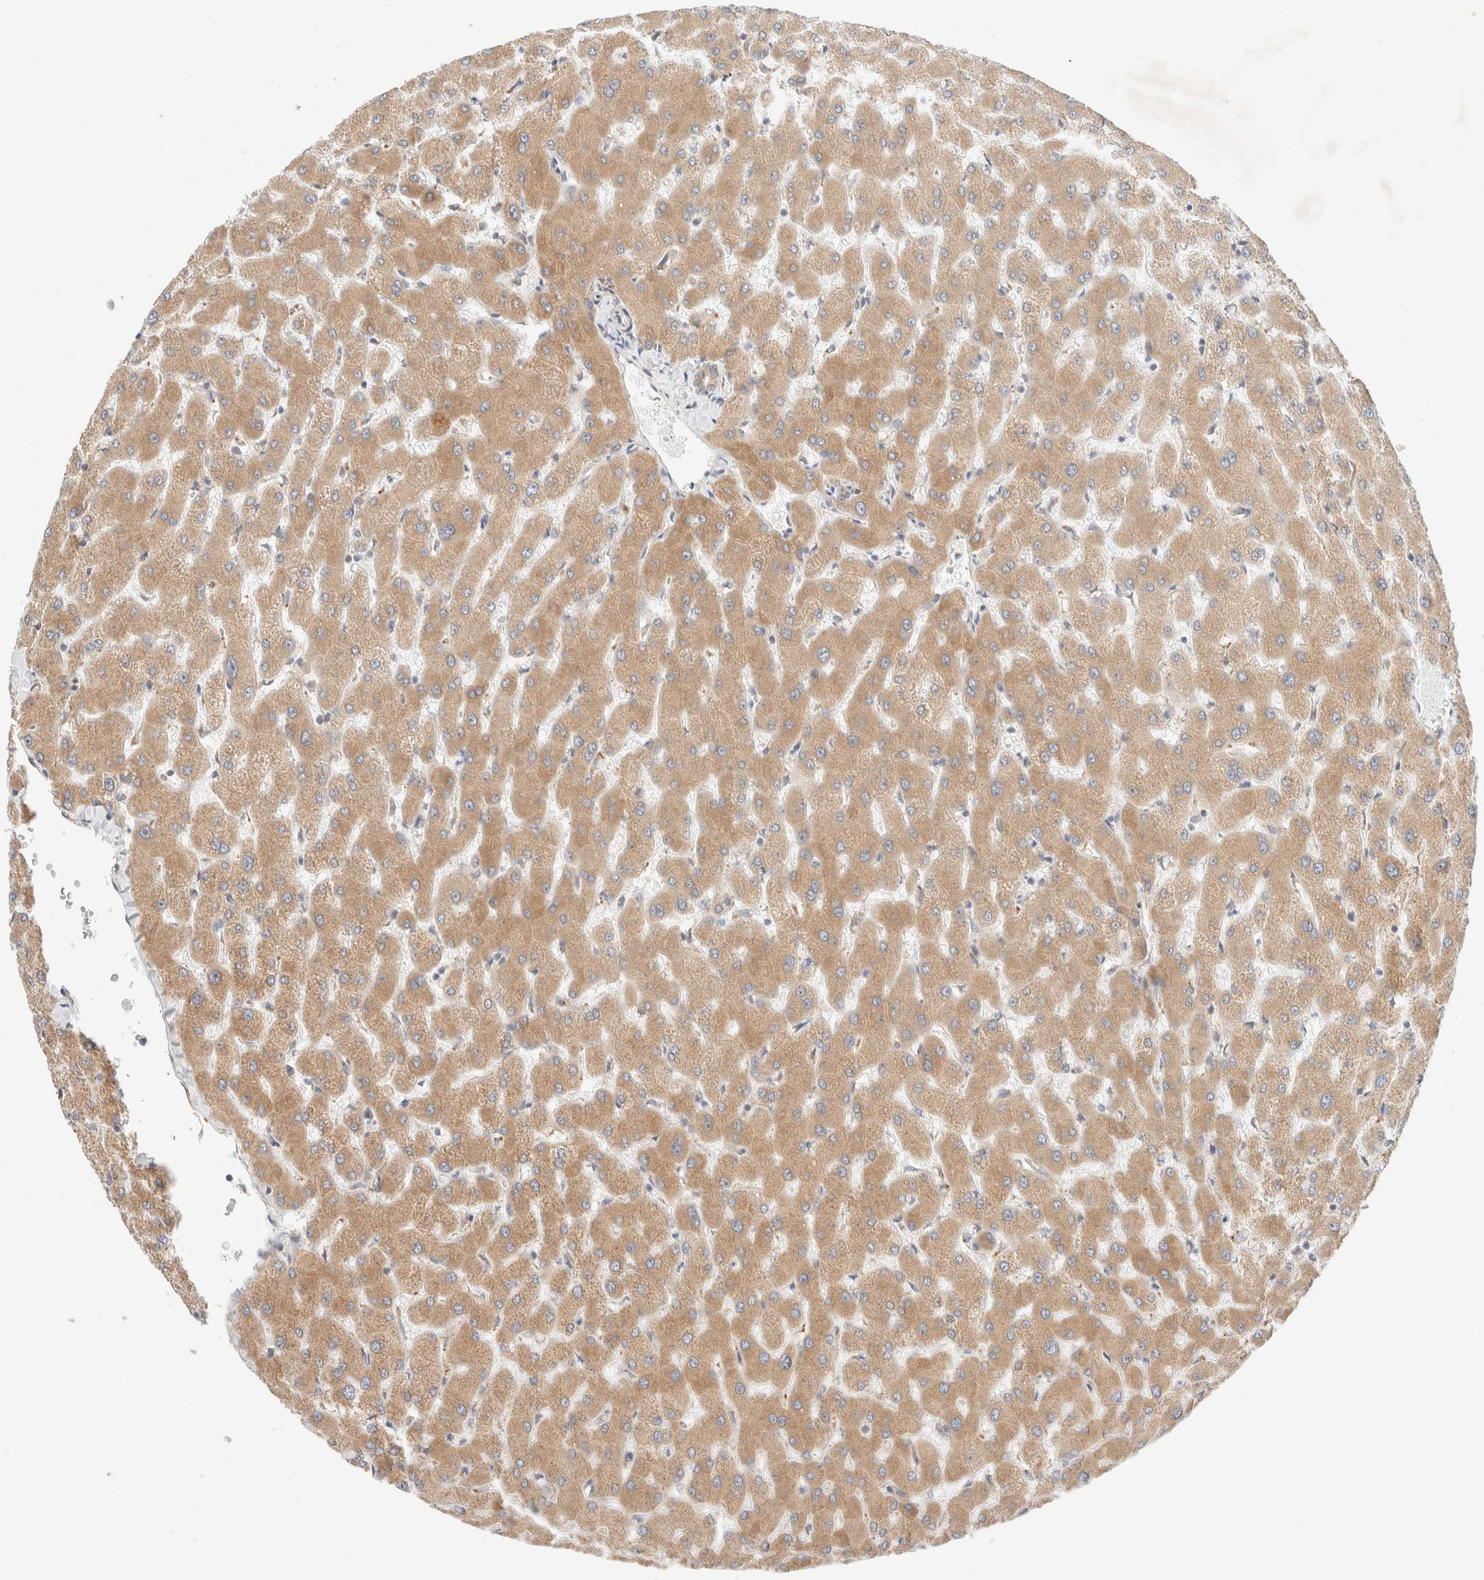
{"staining": {"intensity": "weak", "quantity": ">75%", "location": "cytoplasmic/membranous"}, "tissue": "liver", "cell_type": "Cholangiocytes", "image_type": "normal", "snomed": [{"axis": "morphology", "description": "Normal tissue, NOS"}, {"axis": "topography", "description": "Liver"}], "caption": "Weak cytoplasmic/membranous positivity is present in about >75% of cholangiocytes in normal liver.", "gene": "RRP15", "patient": {"sex": "female", "age": 63}}